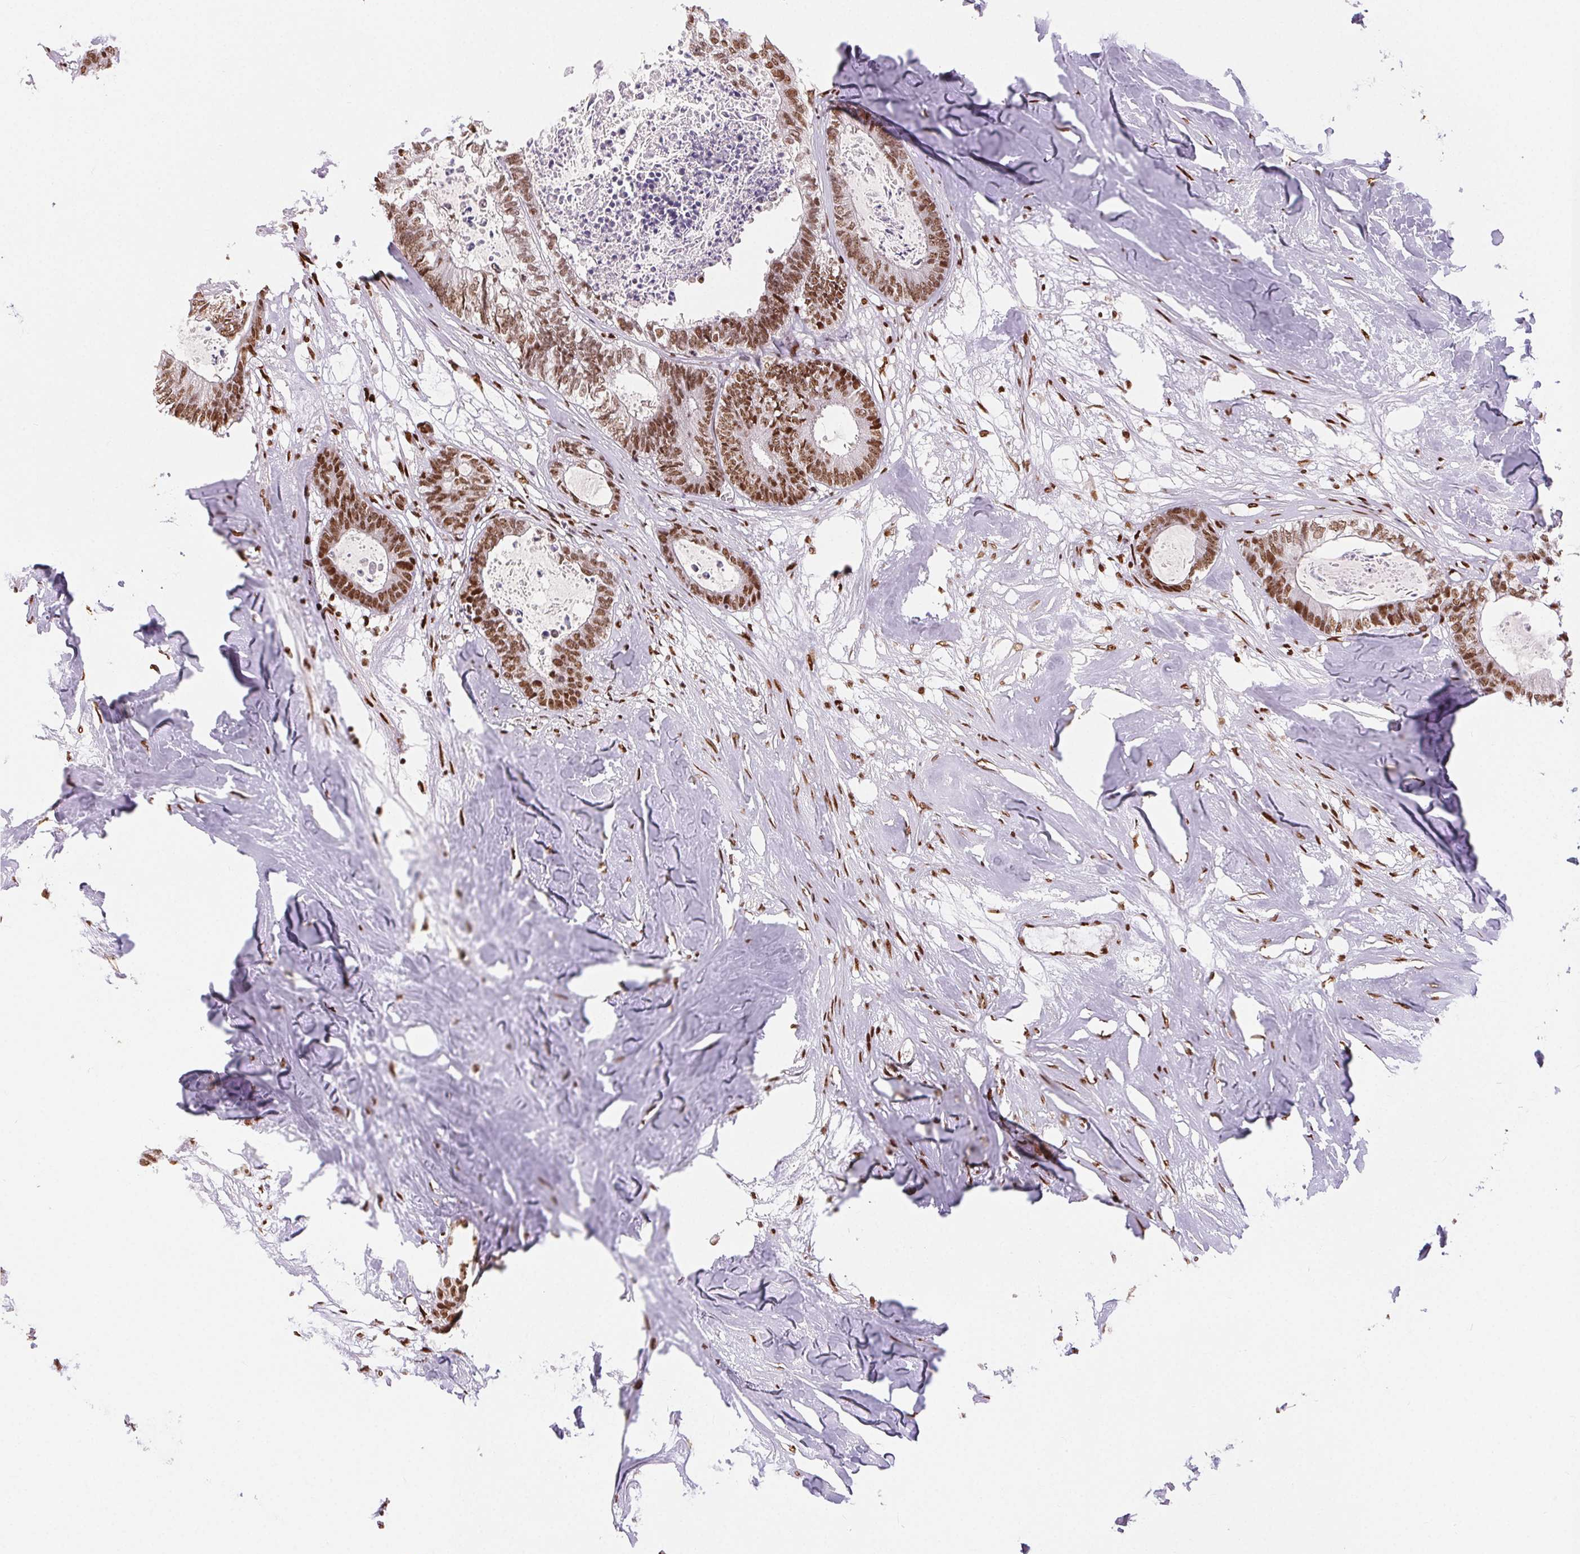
{"staining": {"intensity": "moderate", "quantity": ">75%", "location": "nuclear"}, "tissue": "colorectal cancer", "cell_type": "Tumor cells", "image_type": "cancer", "snomed": [{"axis": "morphology", "description": "Adenocarcinoma, NOS"}, {"axis": "topography", "description": "Colon"}, {"axis": "topography", "description": "Rectum"}], "caption": "Protein positivity by IHC shows moderate nuclear staining in approximately >75% of tumor cells in colorectal cancer (adenocarcinoma).", "gene": "ZNF80", "patient": {"sex": "male", "age": 57}}